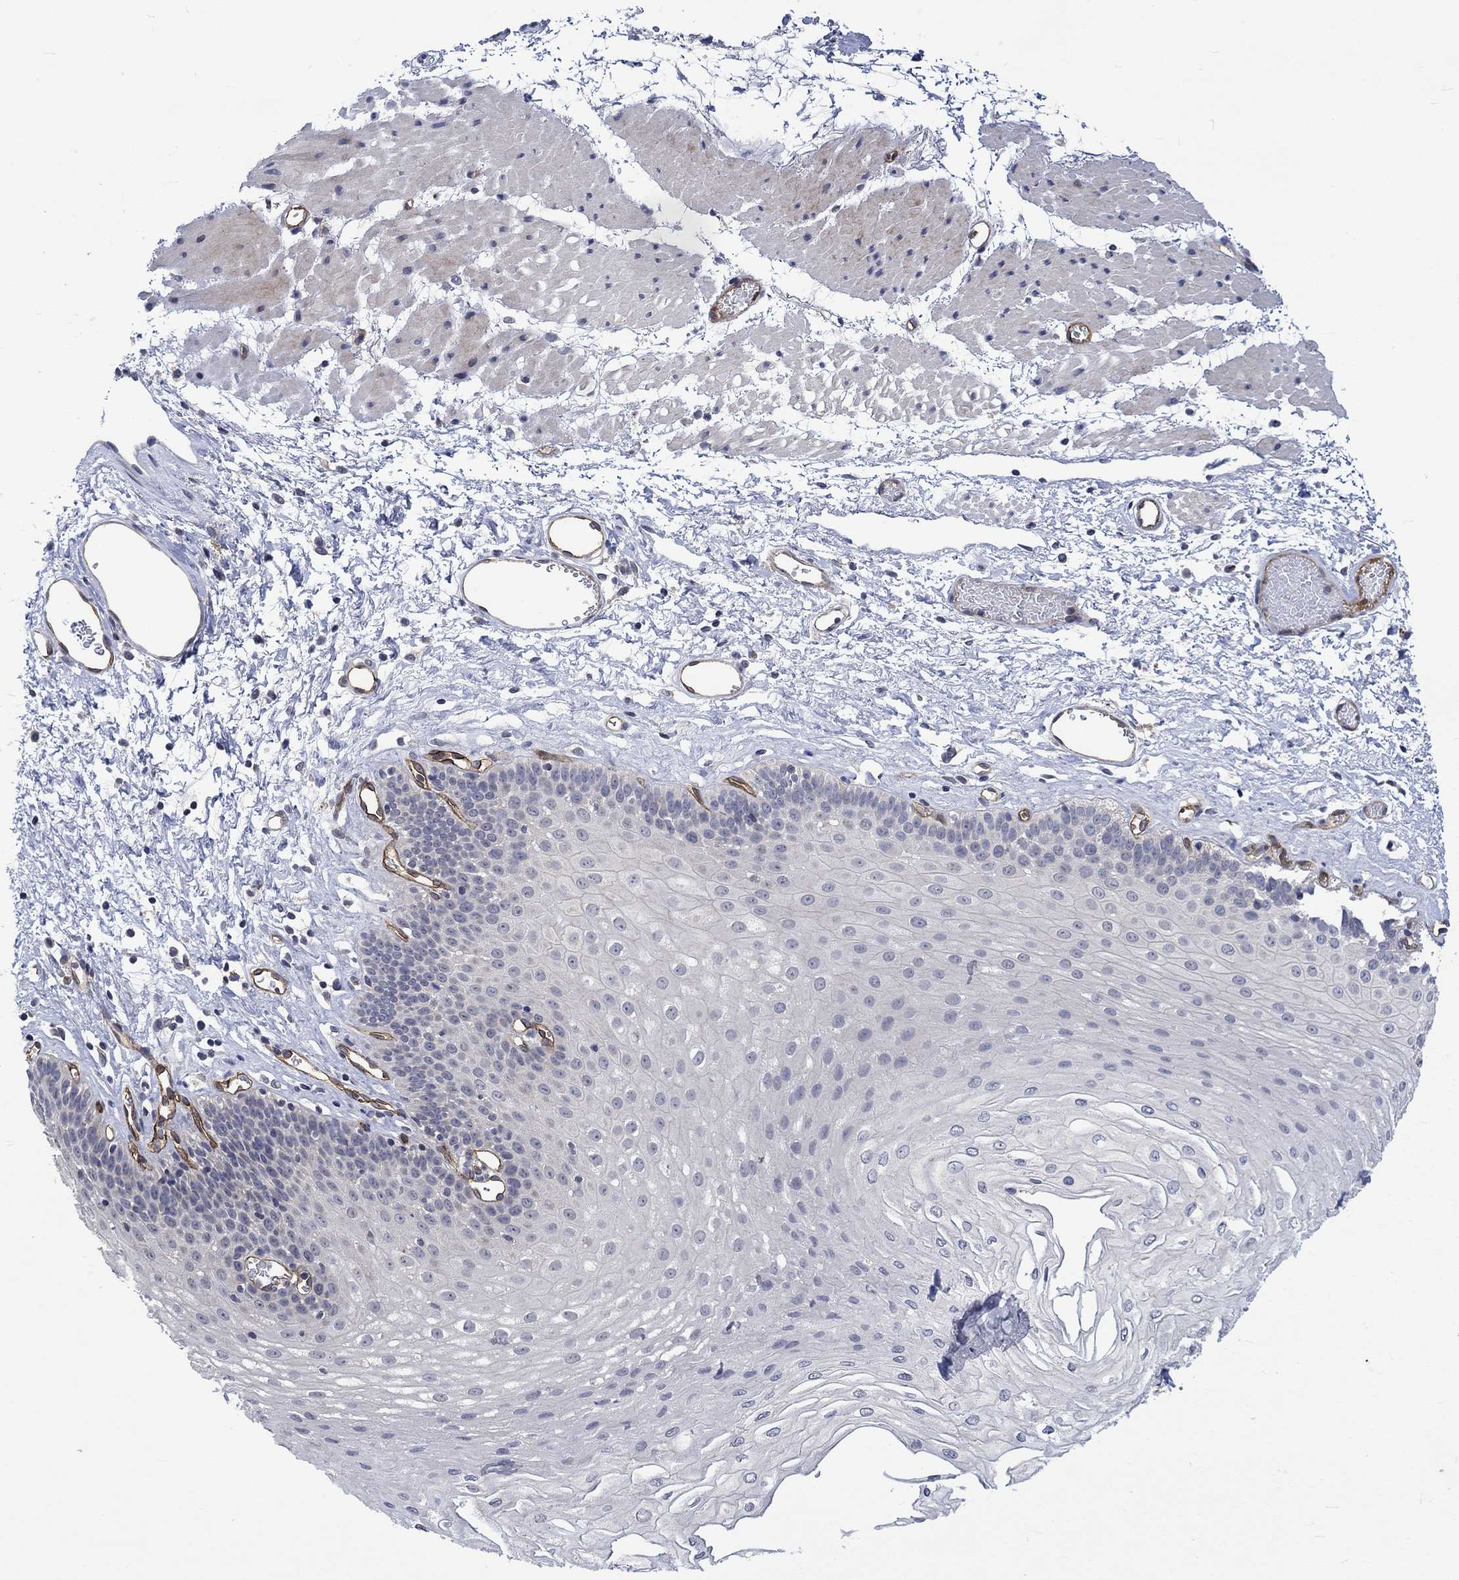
{"staining": {"intensity": "negative", "quantity": "none", "location": "none"}, "tissue": "esophagus", "cell_type": "Squamous epithelial cells", "image_type": "normal", "snomed": [{"axis": "morphology", "description": "Normal tissue, NOS"}, {"axis": "topography", "description": "Esophagus"}], "caption": "IHC image of benign esophagus: human esophagus stained with DAB (3,3'-diaminobenzidine) demonstrates no significant protein staining in squamous epithelial cells.", "gene": "GJA5", "patient": {"sex": "female", "age": 62}}